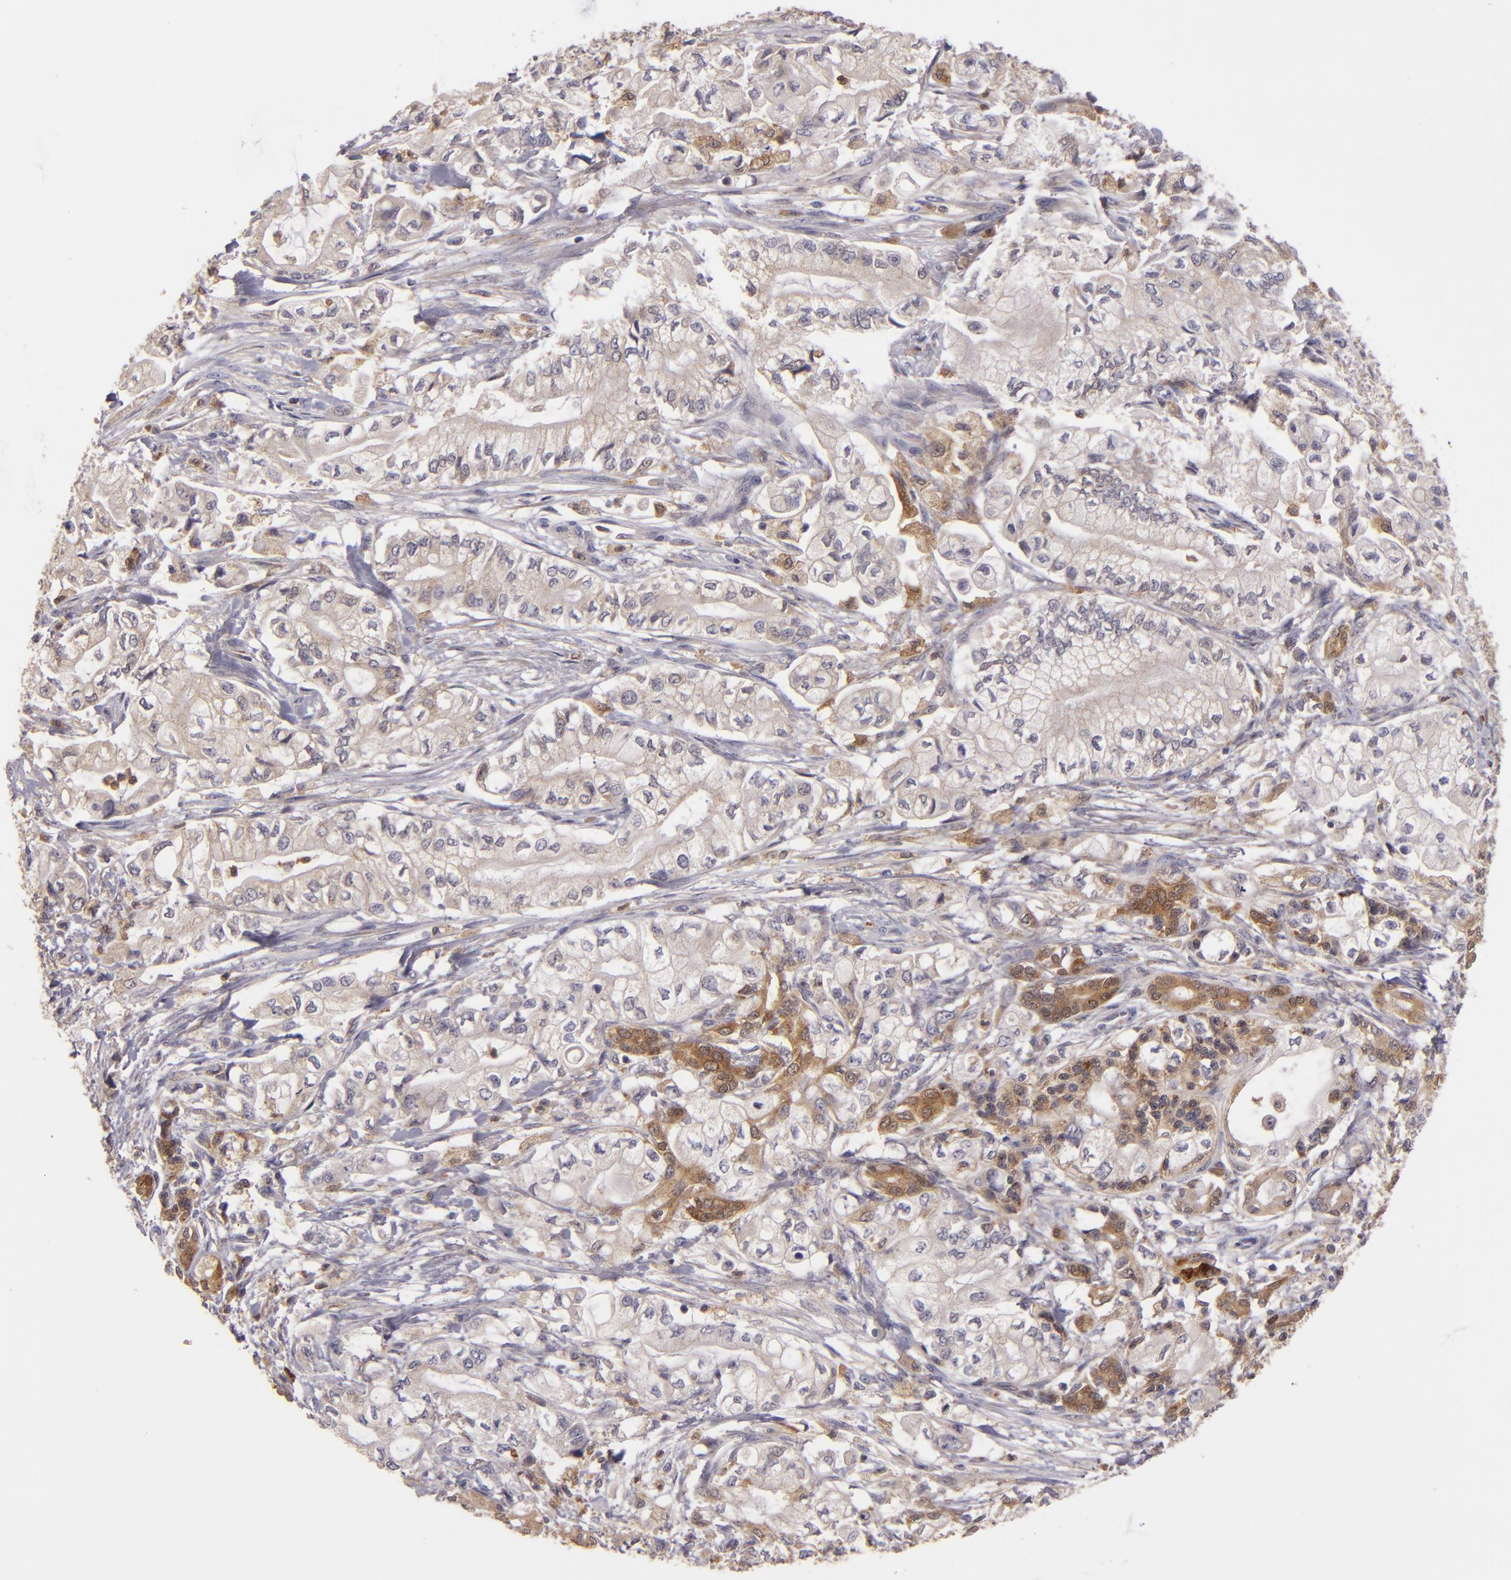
{"staining": {"intensity": "weak", "quantity": ">75%", "location": "cytoplasmic/membranous"}, "tissue": "pancreatic cancer", "cell_type": "Tumor cells", "image_type": "cancer", "snomed": [{"axis": "morphology", "description": "Adenocarcinoma, NOS"}, {"axis": "topography", "description": "Pancreas"}], "caption": "Pancreatic cancer (adenocarcinoma) stained with immunohistochemistry (IHC) demonstrates weak cytoplasmic/membranous staining in about >75% of tumor cells.", "gene": "FHIT", "patient": {"sex": "male", "age": 79}}